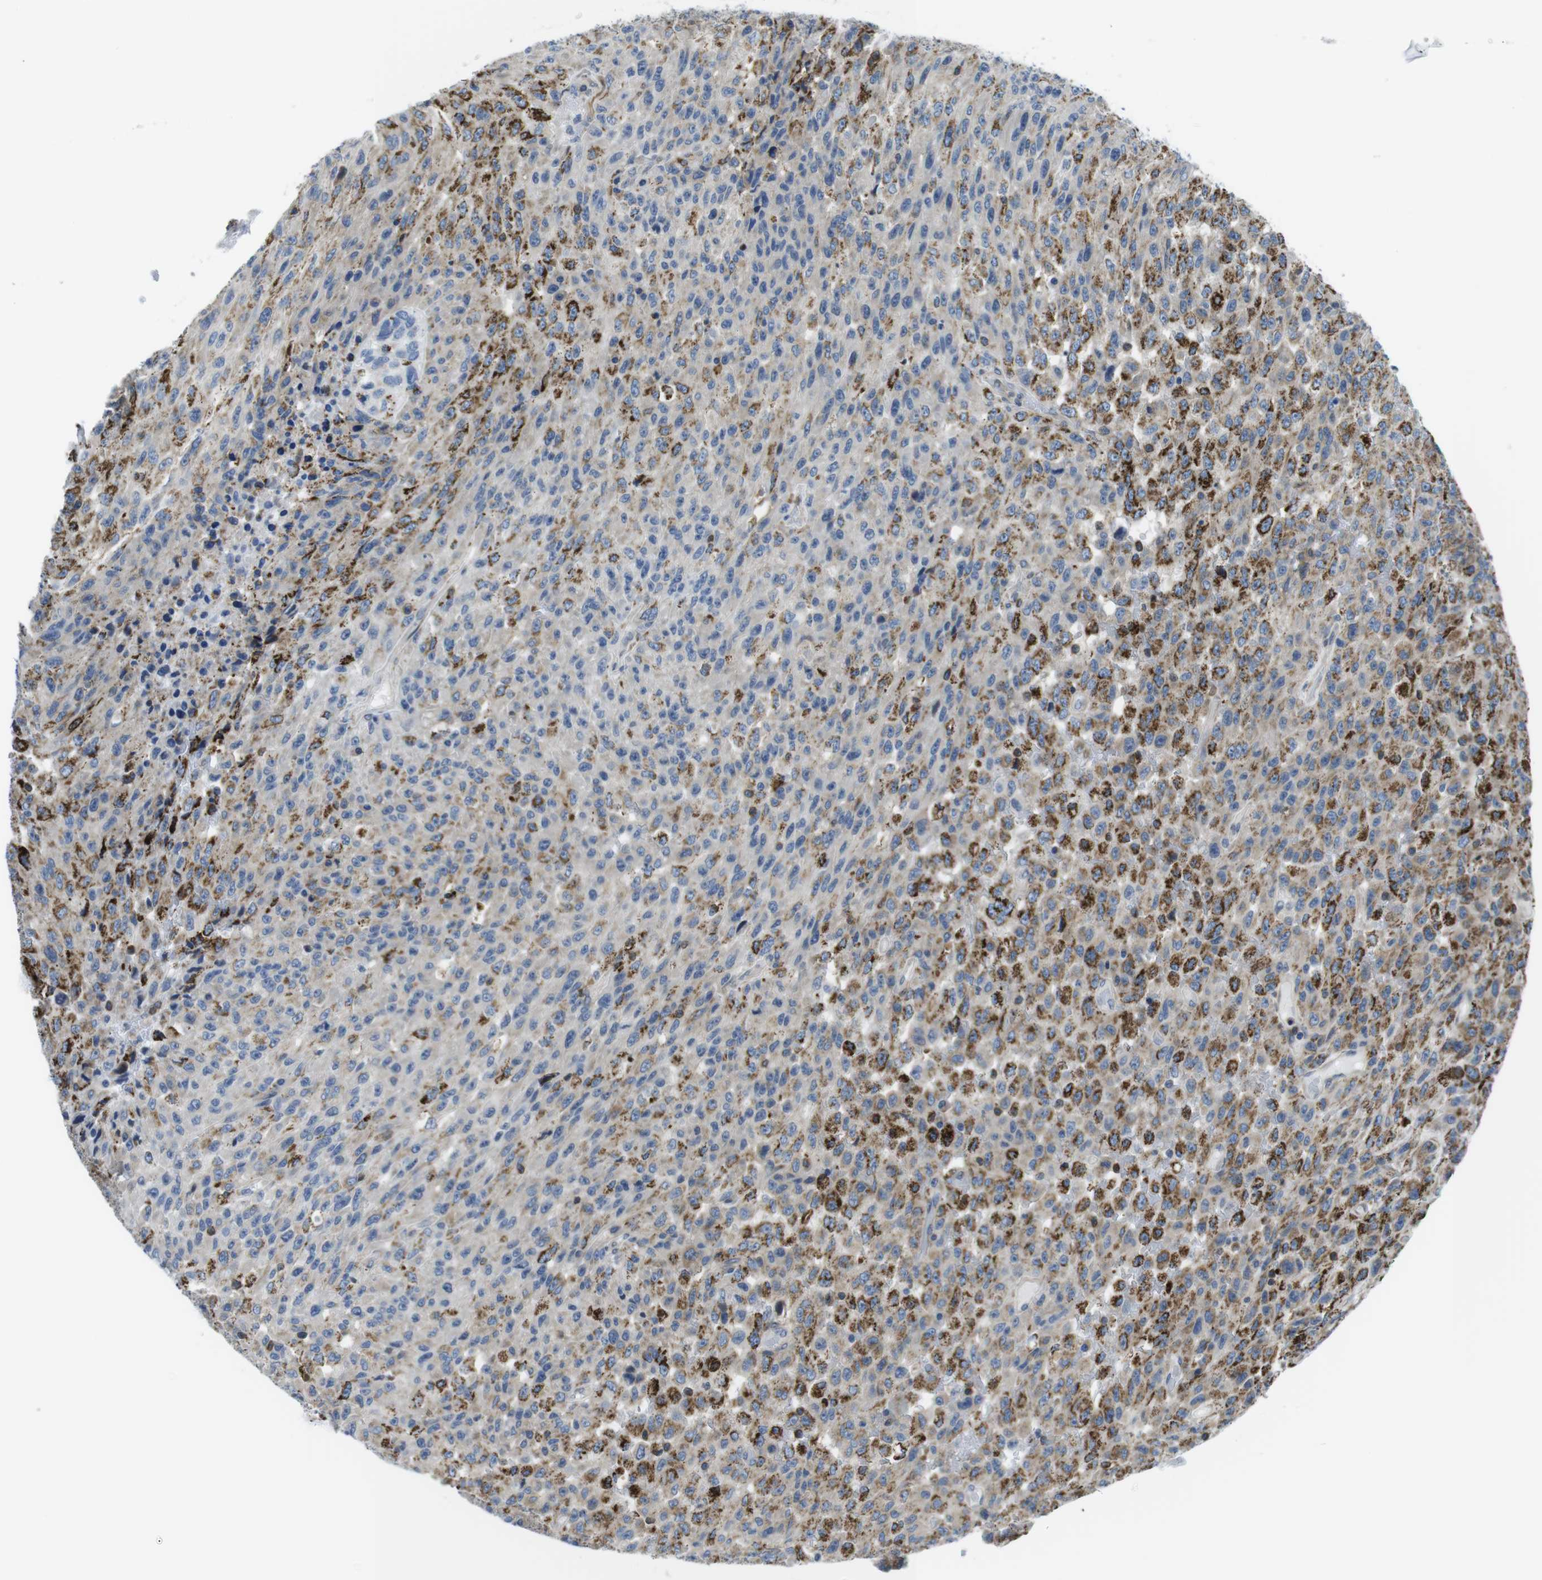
{"staining": {"intensity": "moderate", "quantity": "25%-75%", "location": "cytoplasmic/membranous"}, "tissue": "urothelial cancer", "cell_type": "Tumor cells", "image_type": "cancer", "snomed": [{"axis": "morphology", "description": "Urothelial carcinoma, High grade"}, {"axis": "topography", "description": "Urinary bladder"}], "caption": "This photomicrograph exhibits immunohistochemistry staining of human high-grade urothelial carcinoma, with medium moderate cytoplasmic/membranous positivity in about 25%-75% of tumor cells.", "gene": "KCNE3", "patient": {"sex": "male", "age": 66}}